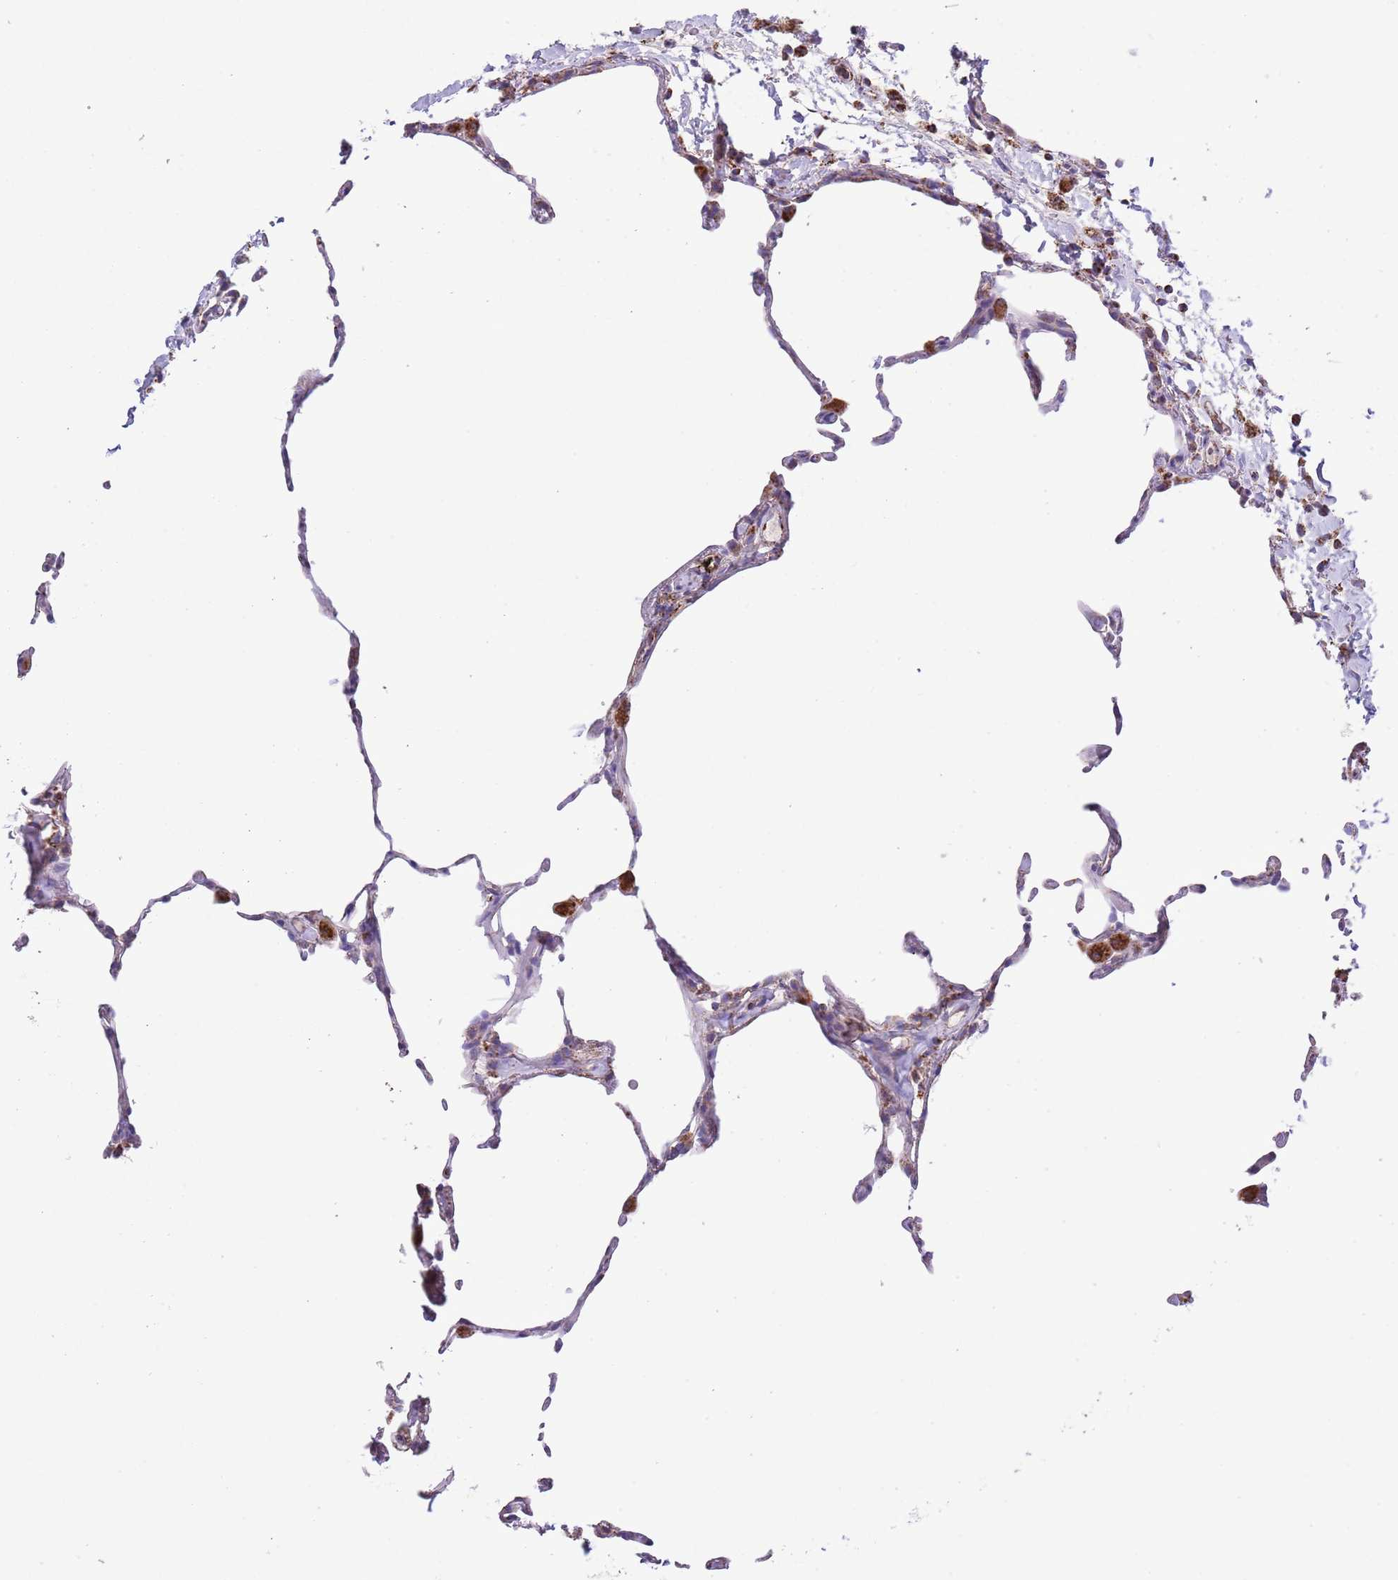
{"staining": {"intensity": "weak", "quantity": "<25%", "location": "cytoplasmic/membranous"}, "tissue": "lung", "cell_type": "Alveolar cells", "image_type": "normal", "snomed": [{"axis": "morphology", "description": "Normal tissue, NOS"}, {"axis": "topography", "description": "Lung"}], "caption": "This is an immunohistochemistry (IHC) micrograph of benign lung. There is no staining in alveolar cells.", "gene": "TEKTIP1", "patient": {"sex": "female", "age": 57}}